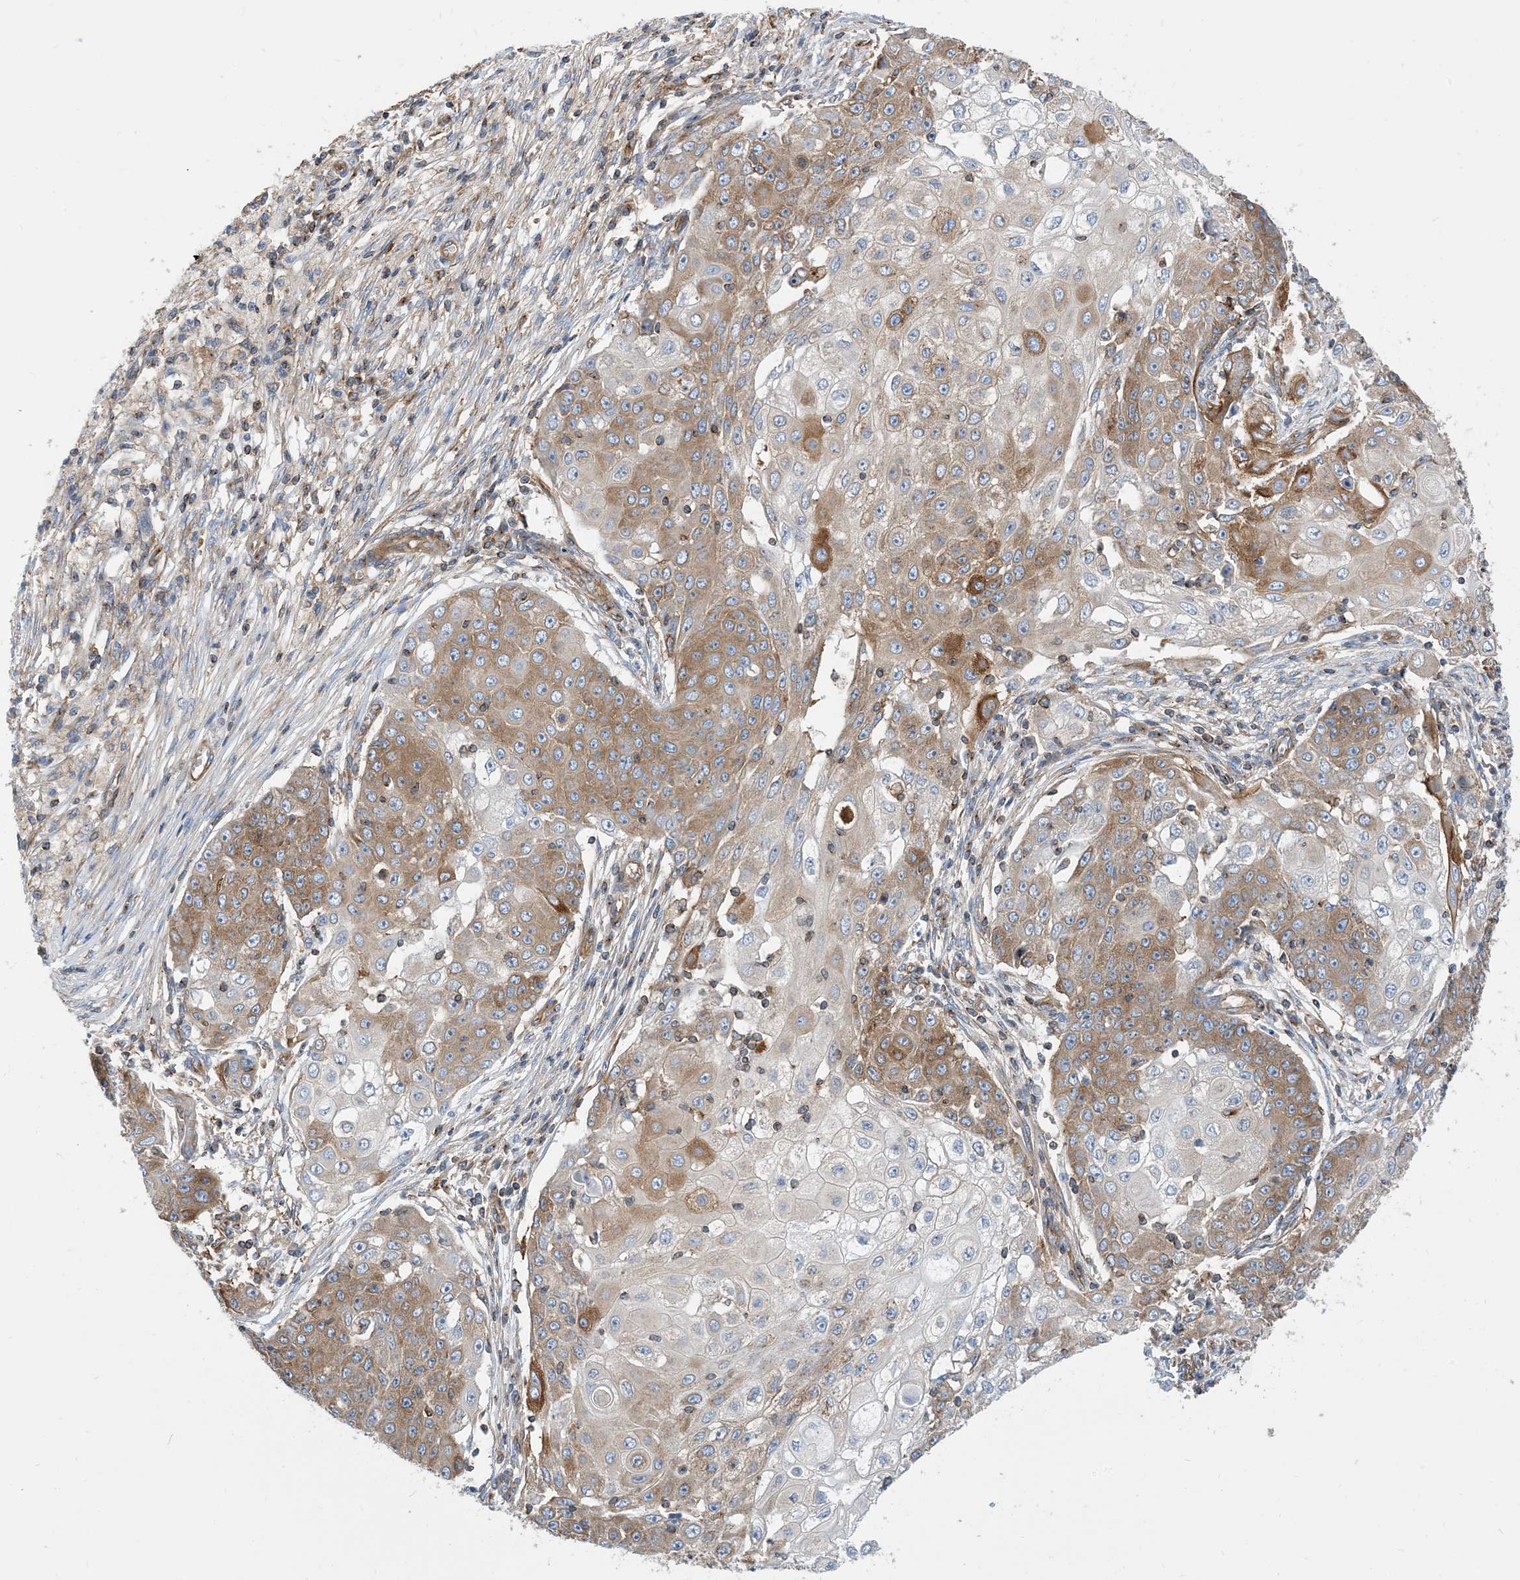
{"staining": {"intensity": "moderate", "quantity": "25%-75%", "location": "cytoplasmic/membranous"}, "tissue": "ovarian cancer", "cell_type": "Tumor cells", "image_type": "cancer", "snomed": [{"axis": "morphology", "description": "Carcinoma, endometroid"}, {"axis": "topography", "description": "Ovary"}], "caption": "Ovarian cancer (endometroid carcinoma) stained for a protein (brown) demonstrates moderate cytoplasmic/membranous positive expression in approximately 25%-75% of tumor cells.", "gene": "DYNC1LI1", "patient": {"sex": "female", "age": 42}}